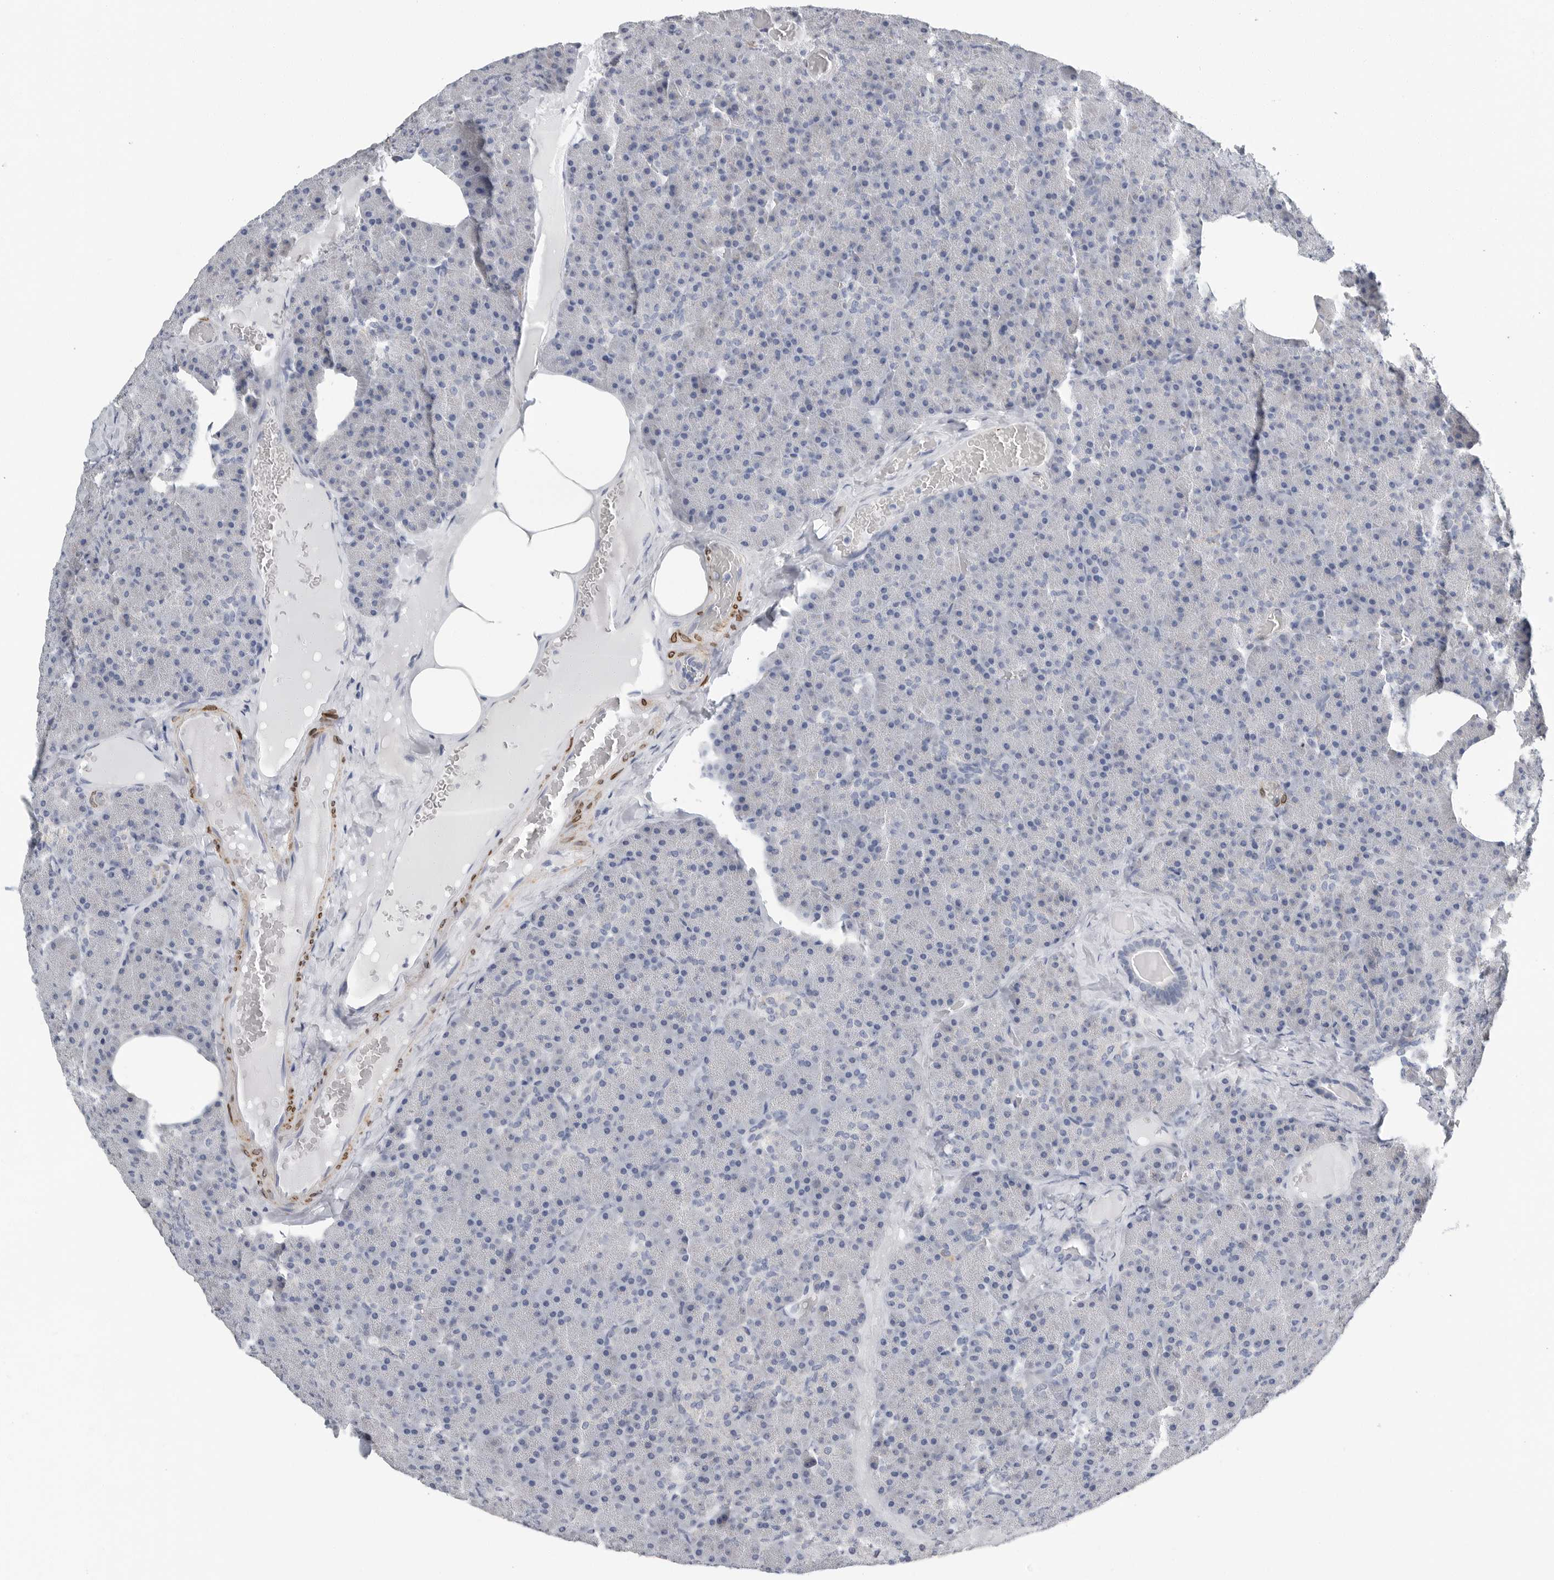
{"staining": {"intensity": "negative", "quantity": "none", "location": "none"}, "tissue": "pancreas", "cell_type": "Exocrine glandular cells", "image_type": "normal", "snomed": [{"axis": "morphology", "description": "Normal tissue, NOS"}, {"axis": "morphology", "description": "Carcinoid, malignant, NOS"}, {"axis": "topography", "description": "Pancreas"}], "caption": "This is an immunohistochemistry photomicrograph of unremarkable pancreas. There is no expression in exocrine glandular cells.", "gene": "PLN", "patient": {"sex": "female", "age": 35}}